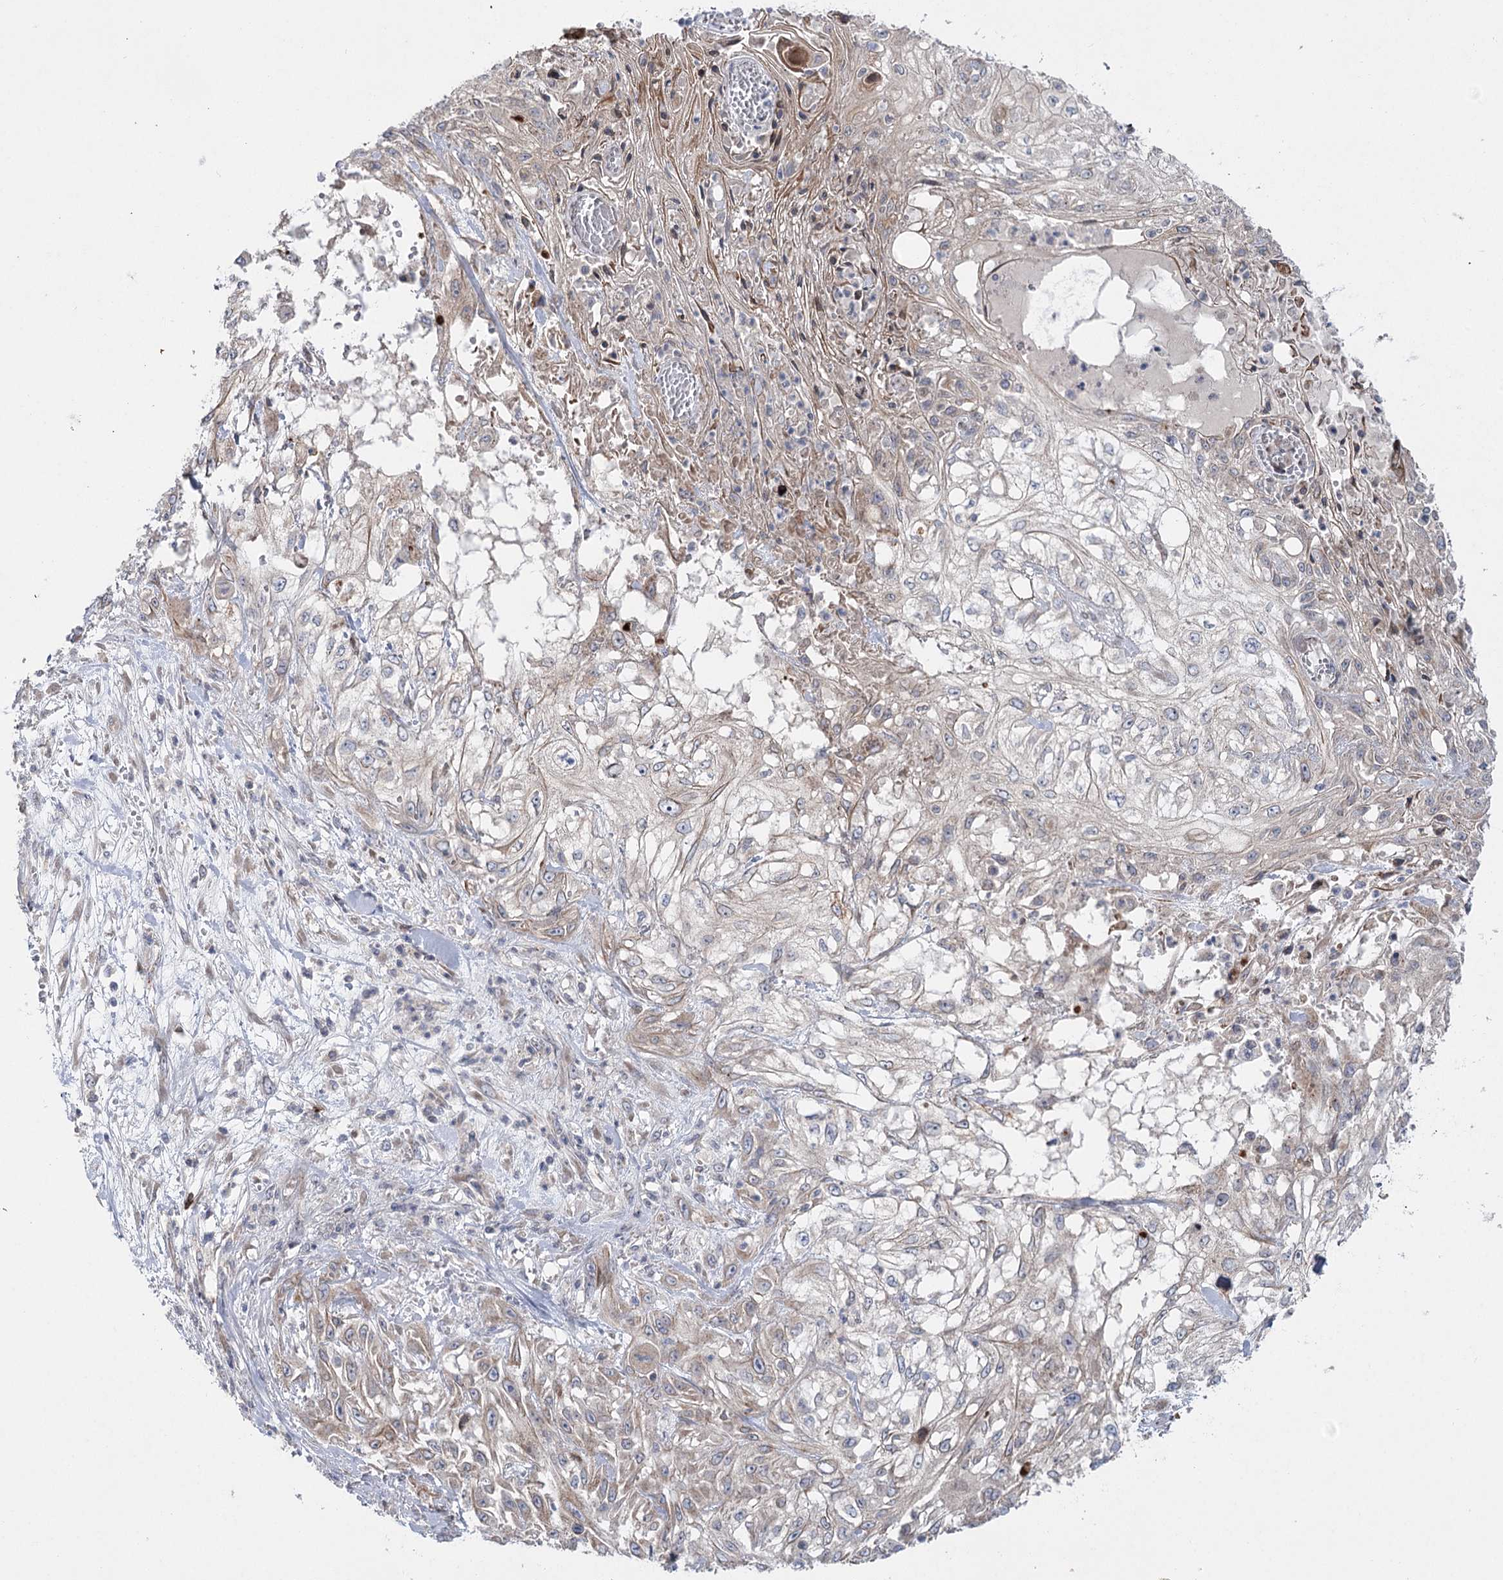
{"staining": {"intensity": "weak", "quantity": "25%-75%", "location": "cytoplasmic/membranous"}, "tissue": "skin cancer", "cell_type": "Tumor cells", "image_type": "cancer", "snomed": [{"axis": "morphology", "description": "Squamous cell carcinoma, NOS"}, {"axis": "morphology", "description": "Squamous cell carcinoma, metastatic, NOS"}, {"axis": "topography", "description": "Skin"}, {"axis": "topography", "description": "Lymph node"}], "caption": "Skin squamous cell carcinoma stained with a protein marker reveals weak staining in tumor cells.", "gene": "SH3BP5L", "patient": {"sex": "male", "age": 75}}